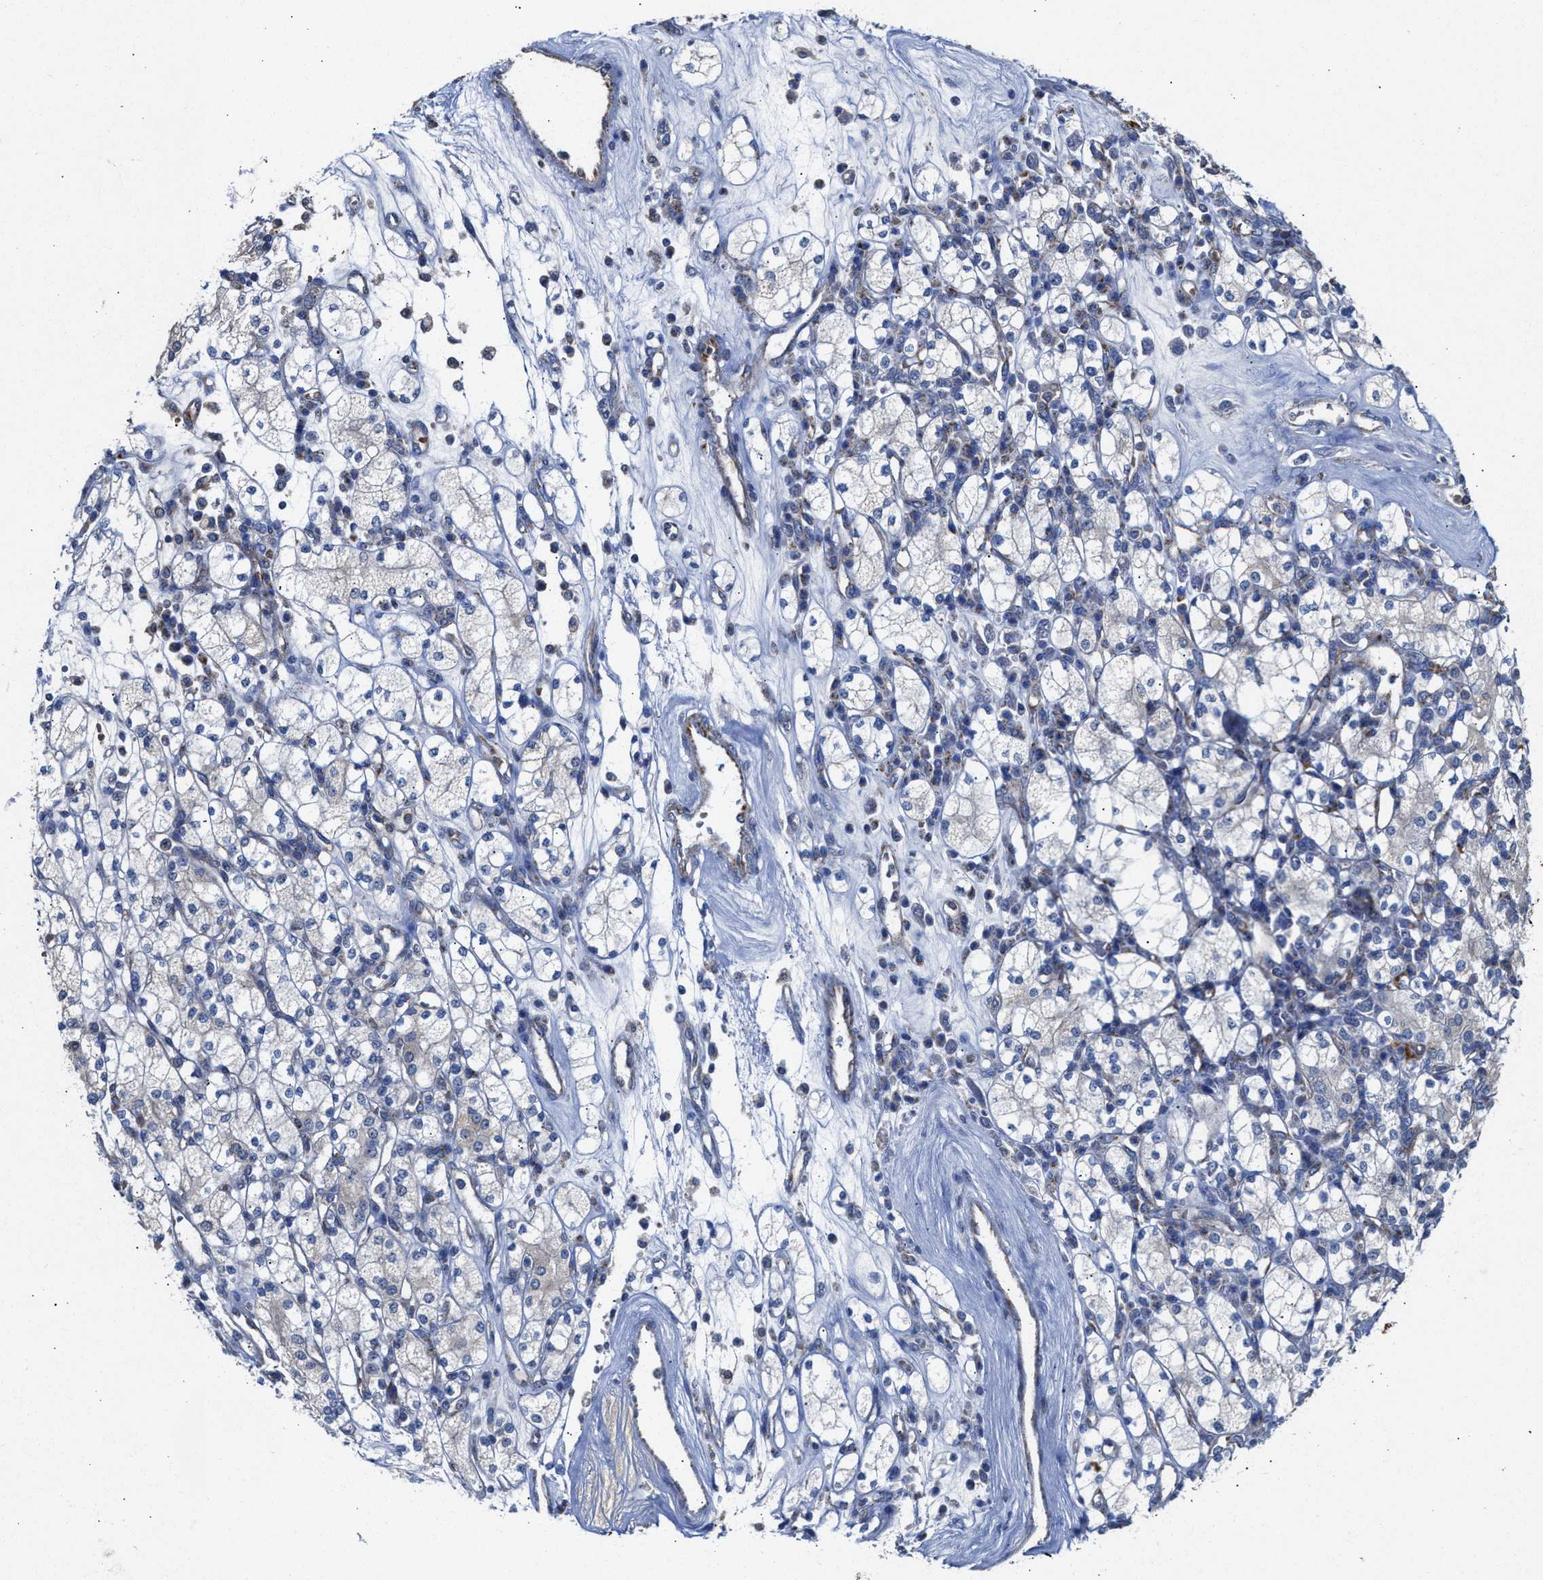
{"staining": {"intensity": "weak", "quantity": "<25%", "location": "cytoplasmic/membranous"}, "tissue": "renal cancer", "cell_type": "Tumor cells", "image_type": "cancer", "snomed": [{"axis": "morphology", "description": "Adenocarcinoma, NOS"}, {"axis": "topography", "description": "Kidney"}], "caption": "This is an immunohistochemistry image of human renal adenocarcinoma. There is no expression in tumor cells.", "gene": "MECR", "patient": {"sex": "male", "age": 77}}